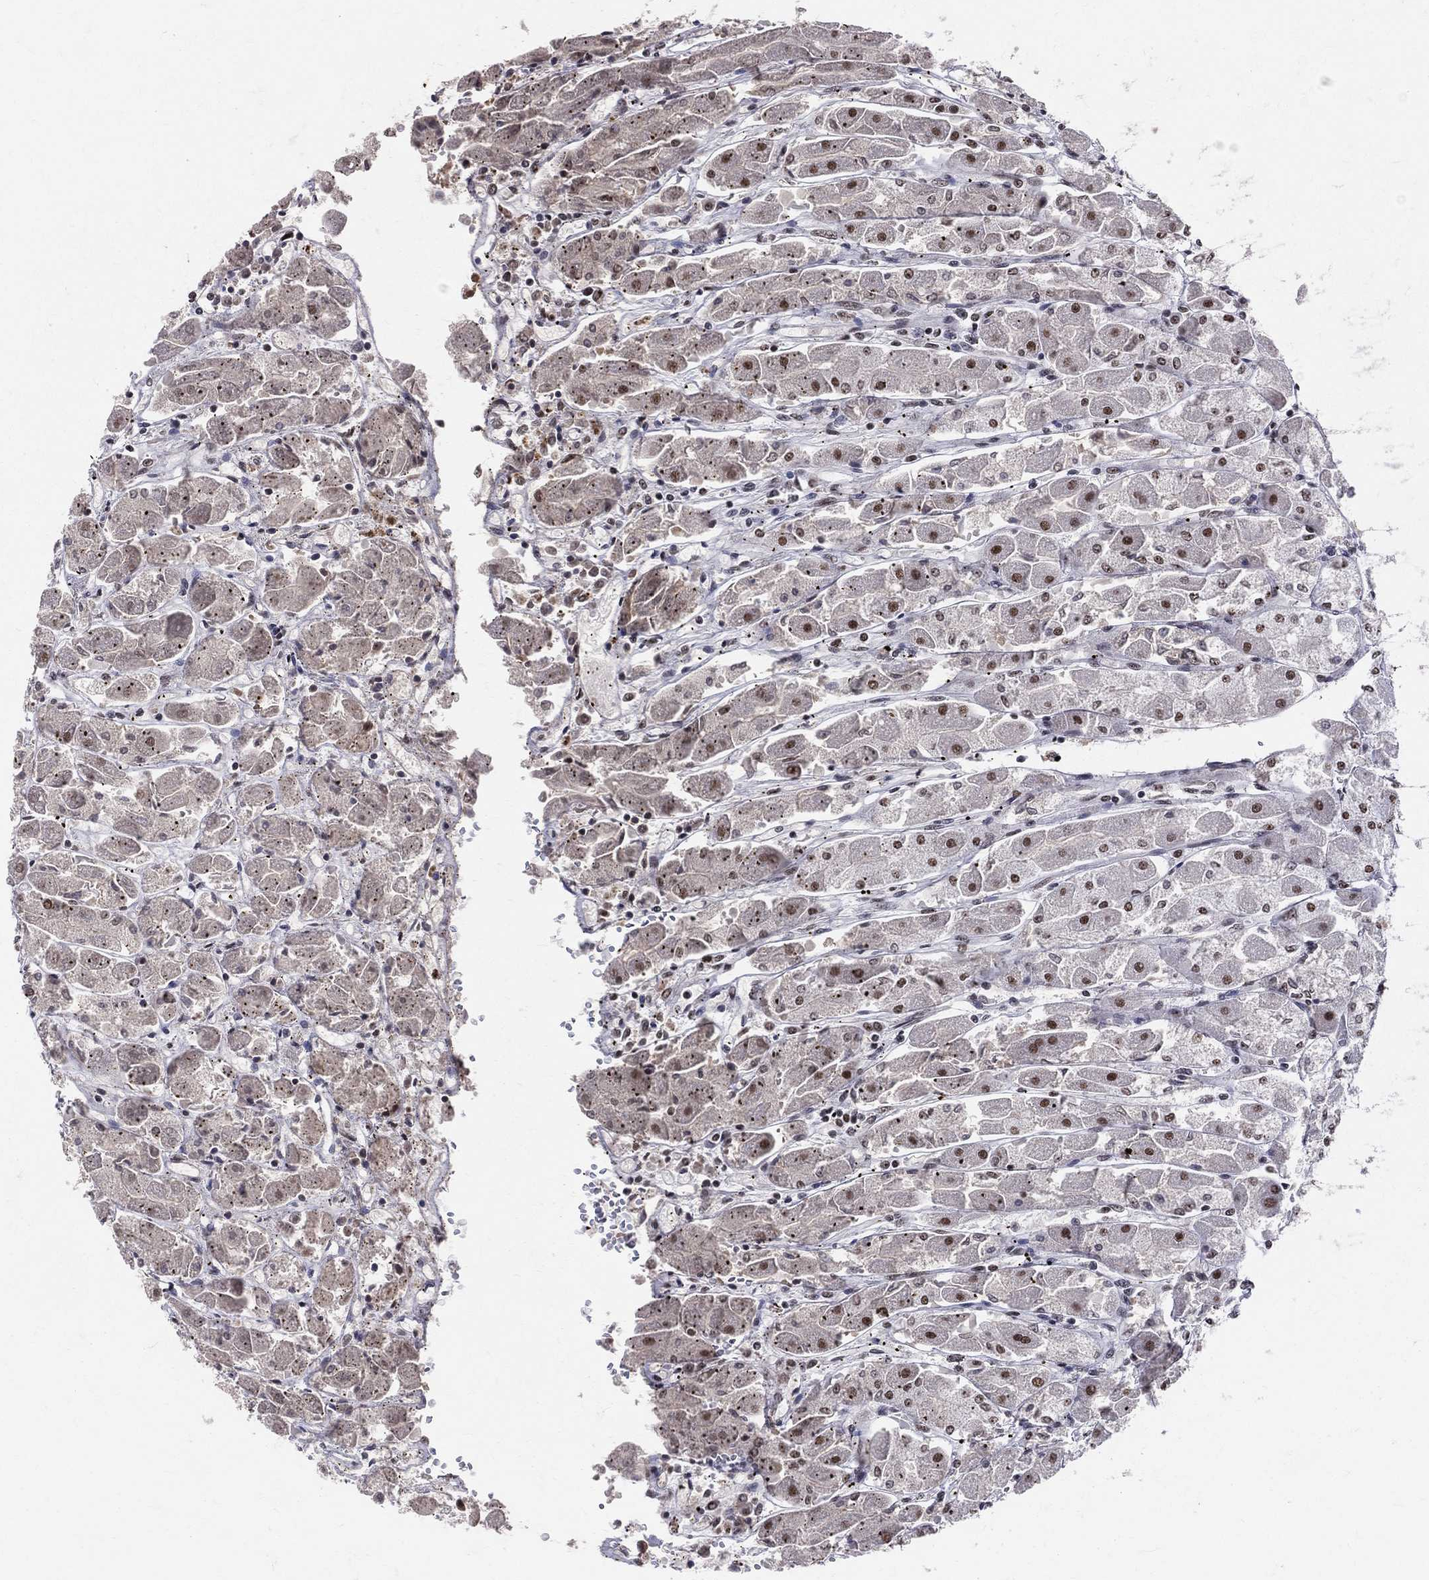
{"staining": {"intensity": "strong", "quantity": ">75%", "location": "nuclear"}, "tissue": "stomach", "cell_type": "Glandular cells", "image_type": "normal", "snomed": [{"axis": "morphology", "description": "Normal tissue, NOS"}, {"axis": "topography", "description": "Stomach"}], "caption": "Brown immunohistochemical staining in normal stomach shows strong nuclear staining in approximately >75% of glandular cells.", "gene": "CDK7", "patient": {"sex": "male", "age": 70}}